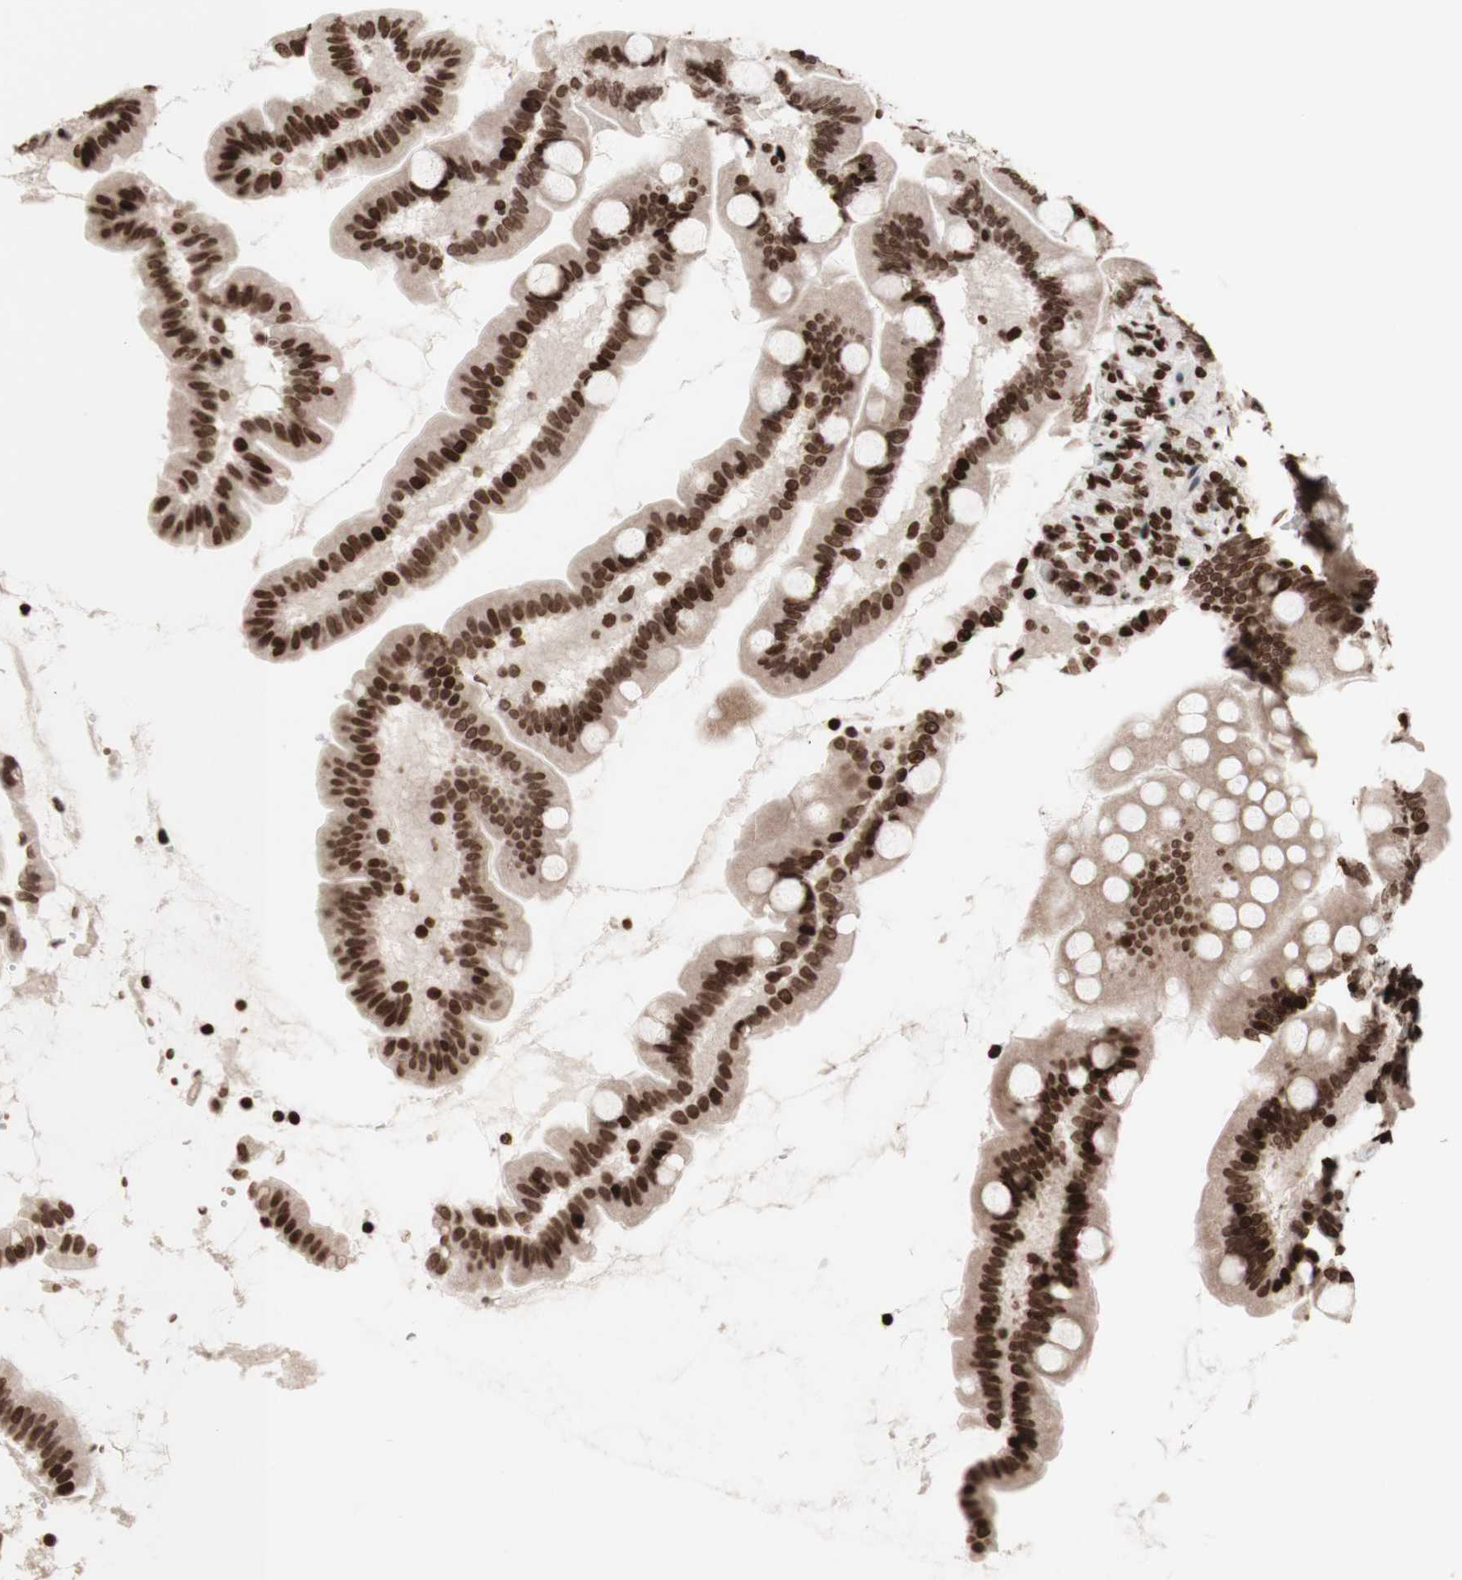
{"staining": {"intensity": "strong", "quantity": ">75%", "location": "cytoplasmic/membranous,nuclear"}, "tissue": "small intestine", "cell_type": "Glandular cells", "image_type": "normal", "snomed": [{"axis": "morphology", "description": "Normal tissue, NOS"}, {"axis": "topography", "description": "Small intestine"}], "caption": "Human small intestine stained with a brown dye exhibits strong cytoplasmic/membranous,nuclear positive expression in approximately >75% of glandular cells.", "gene": "NCAPD2", "patient": {"sex": "female", "age": 56}}